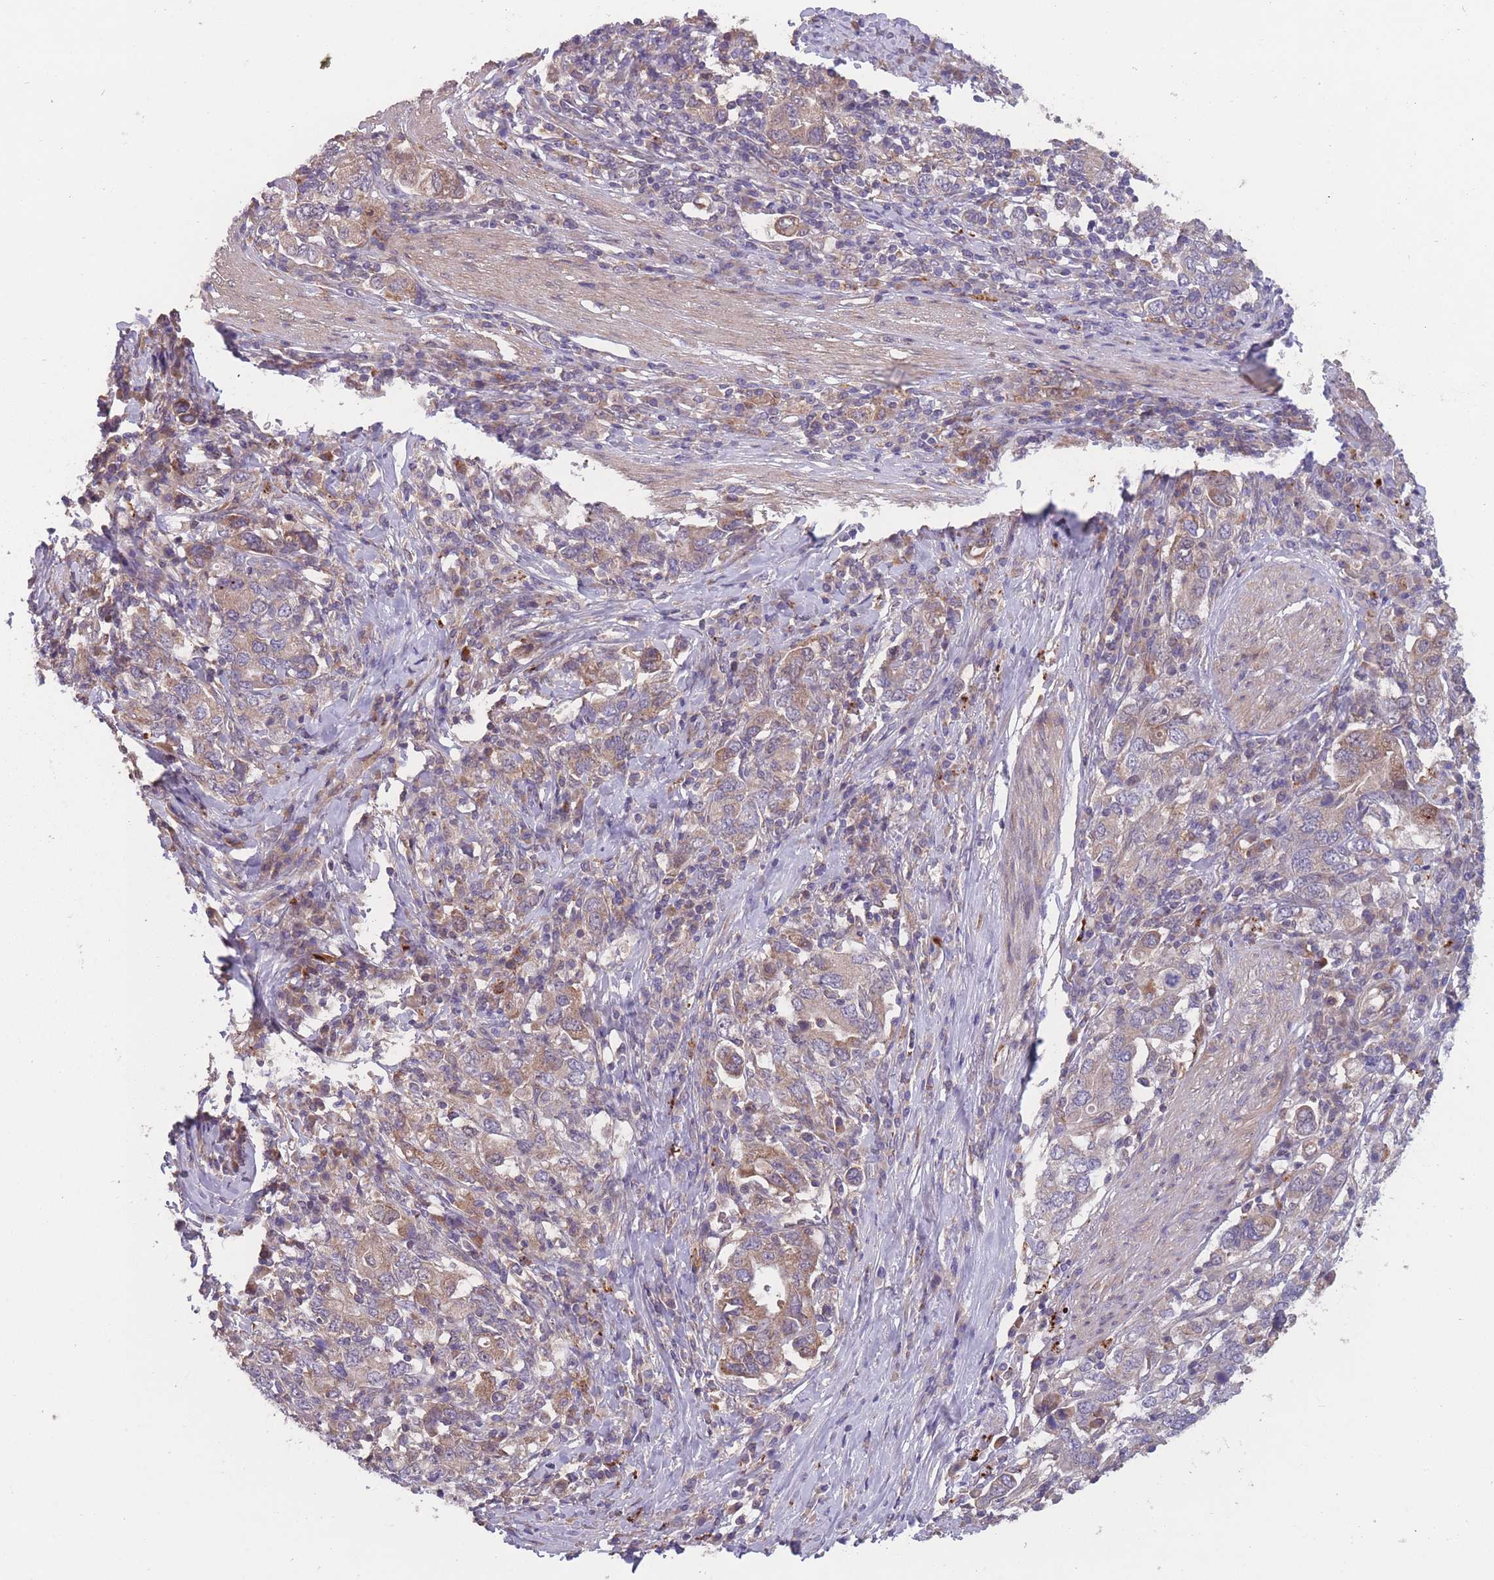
{"staining": {"intensity": "moderate", "quantity": "<25%", "location": "cytoplasmic/membranous"}, "tissue": "stomach cancer", "cell_type": "Tumor cells", "image_type": "cancer", "snomed": [{"axis": "morphology", "description": "Adenocarcinoma, NOS"}, {"axis": "topography", "description": "Stomach, upper"}, {"axis": "topography", "description": "Stomach"}], "caption": "Moderate cytoplasmic/membranous staining is identified in about <25% of tumor cells in adenocarcinoma (stomach).", "gene": "ITPKC", "patient": {"sex": "male", "age": 62}}